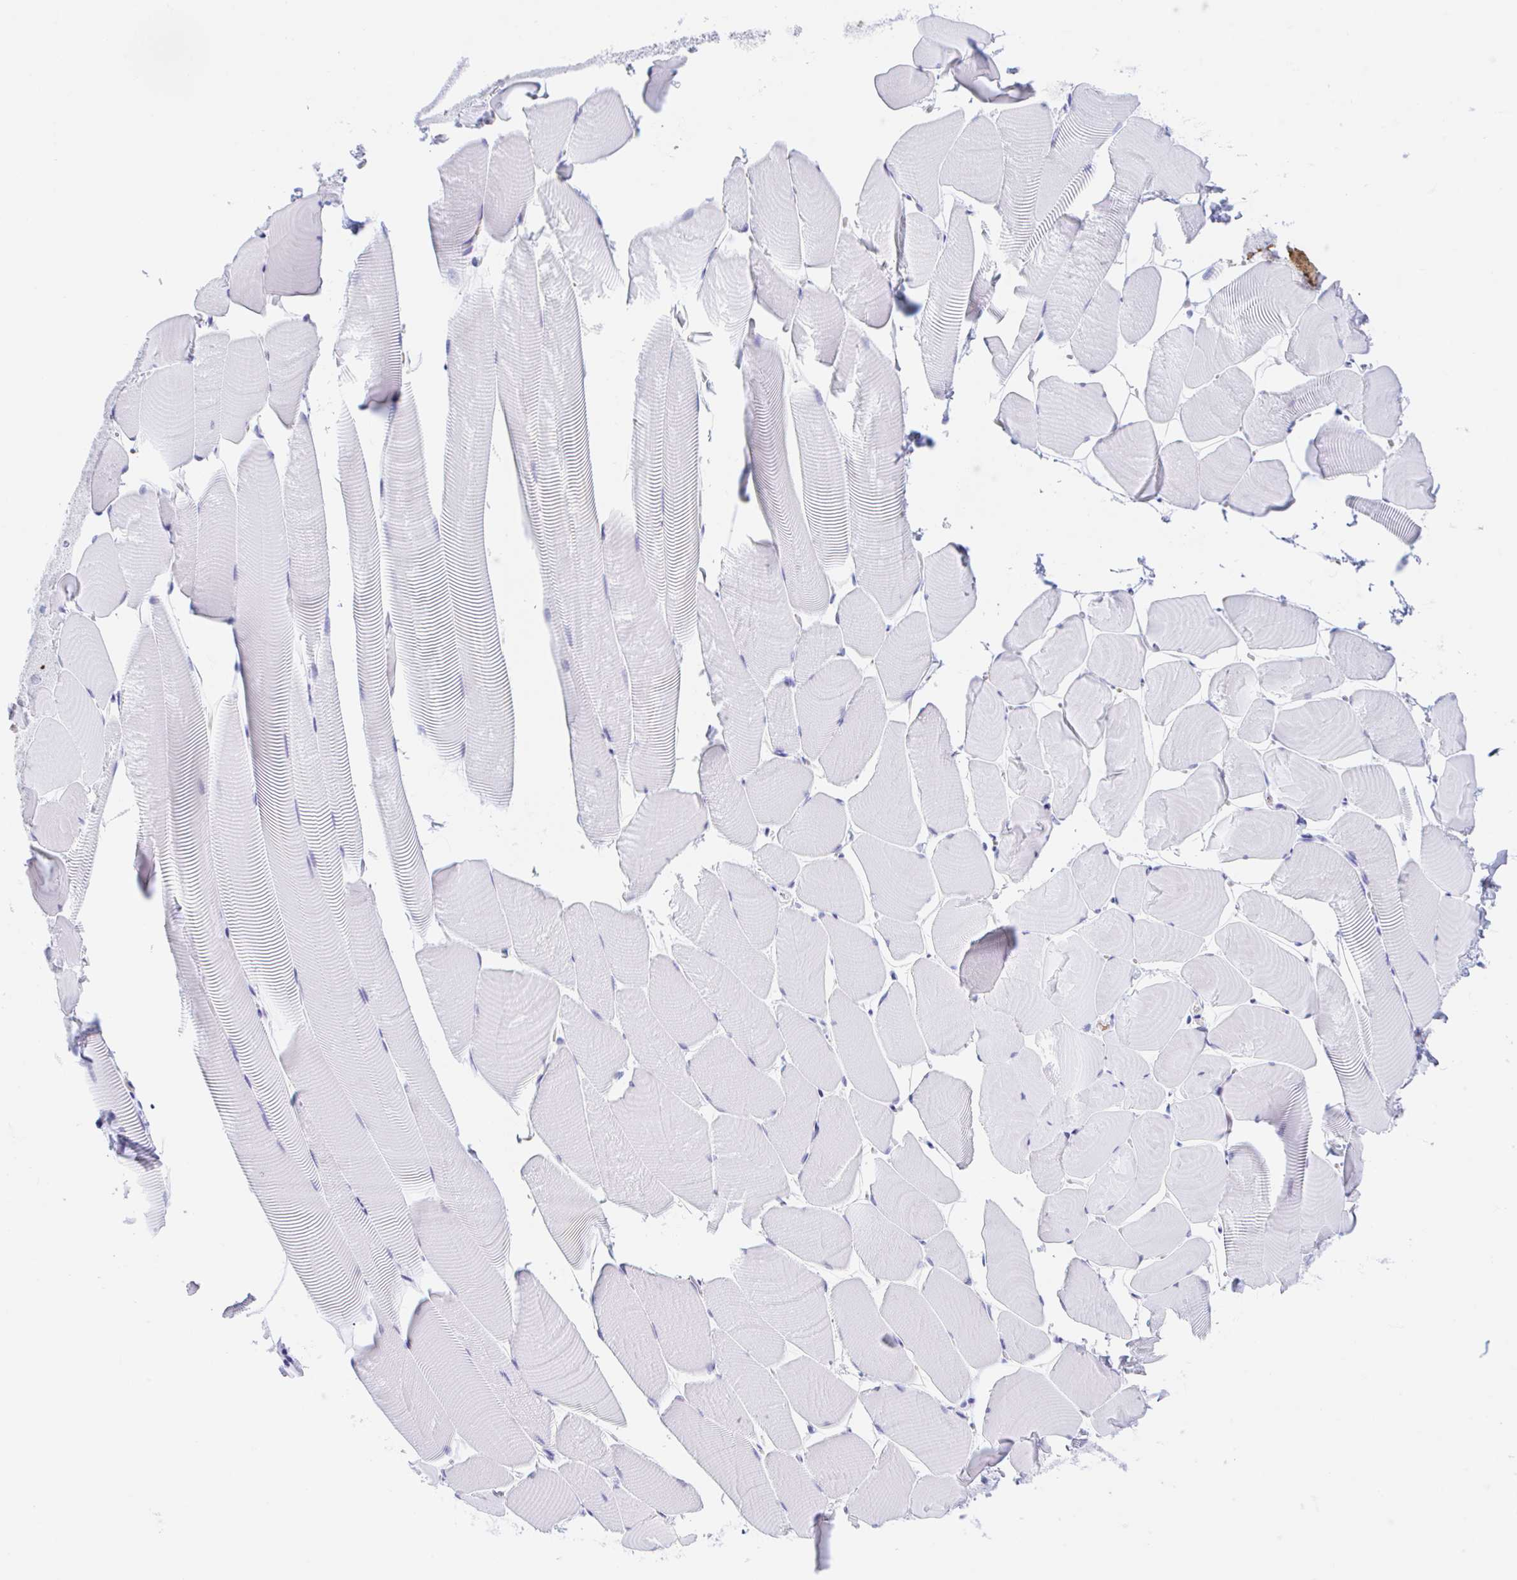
{"staining": {"intensity": "negative", "quantity": "none", "location": "none"}, "tissue": "skeletal muscle", "cell_type": "Myocytes", "image_type": "normal", "snomed": [{"axis": "morphology", "description": "Normal tissue, NOS"}, {"axis": "topography", "description": "Skeletal muscle"}], "caption": "A micrograph of human skeletal muscle is negative for staining in myocytes. (Brightfield microscopy of DAB (3,3'-diaminobenzidine) immunohistochemistry (IHC) at high magnification).", "gene": "ANKRD9", "patient": {"sex": "male", "age": 25}}